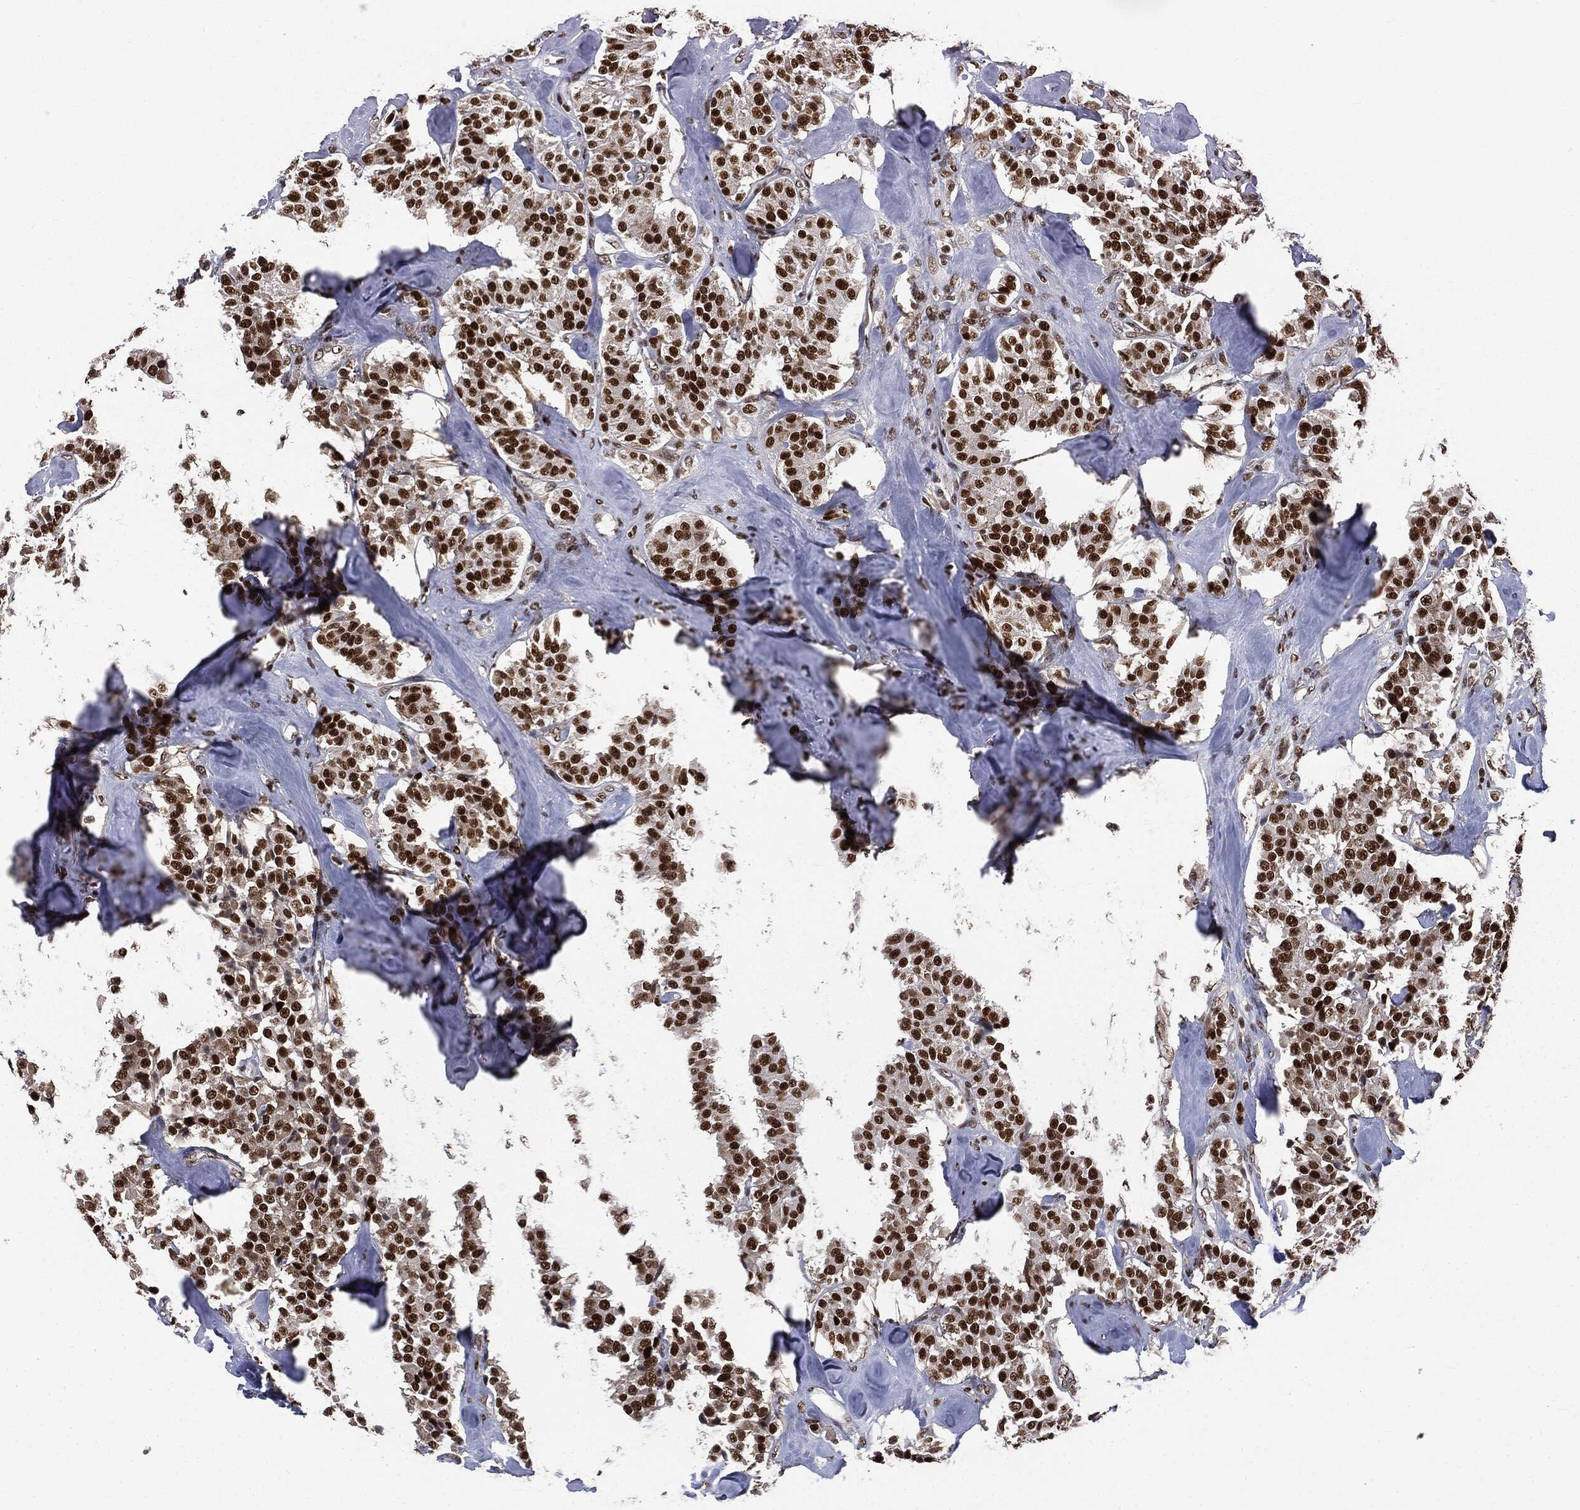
{"staining": {"intensity": "strong", "quantity": ">75%", "location": "nuclear"}, "tissue": "carcinoid", "cell_type": "Tumor cells", "image_type": "cancer", "snomed": [{"axis": "morphology", "description": "Carcinoid, malignant, NOS"}, {"axis": "topography", "description": "Pancreas"}], "caption": "Protein expression analysis of human malignant carcinoid reveals strong nuclear positivity in approximately >75% of tumor cells. (DAB IHC, brown staining for protein, blue staining for nuclei).", "gene": "DPH2", "patient": {"sex": "male", "age": 41}}